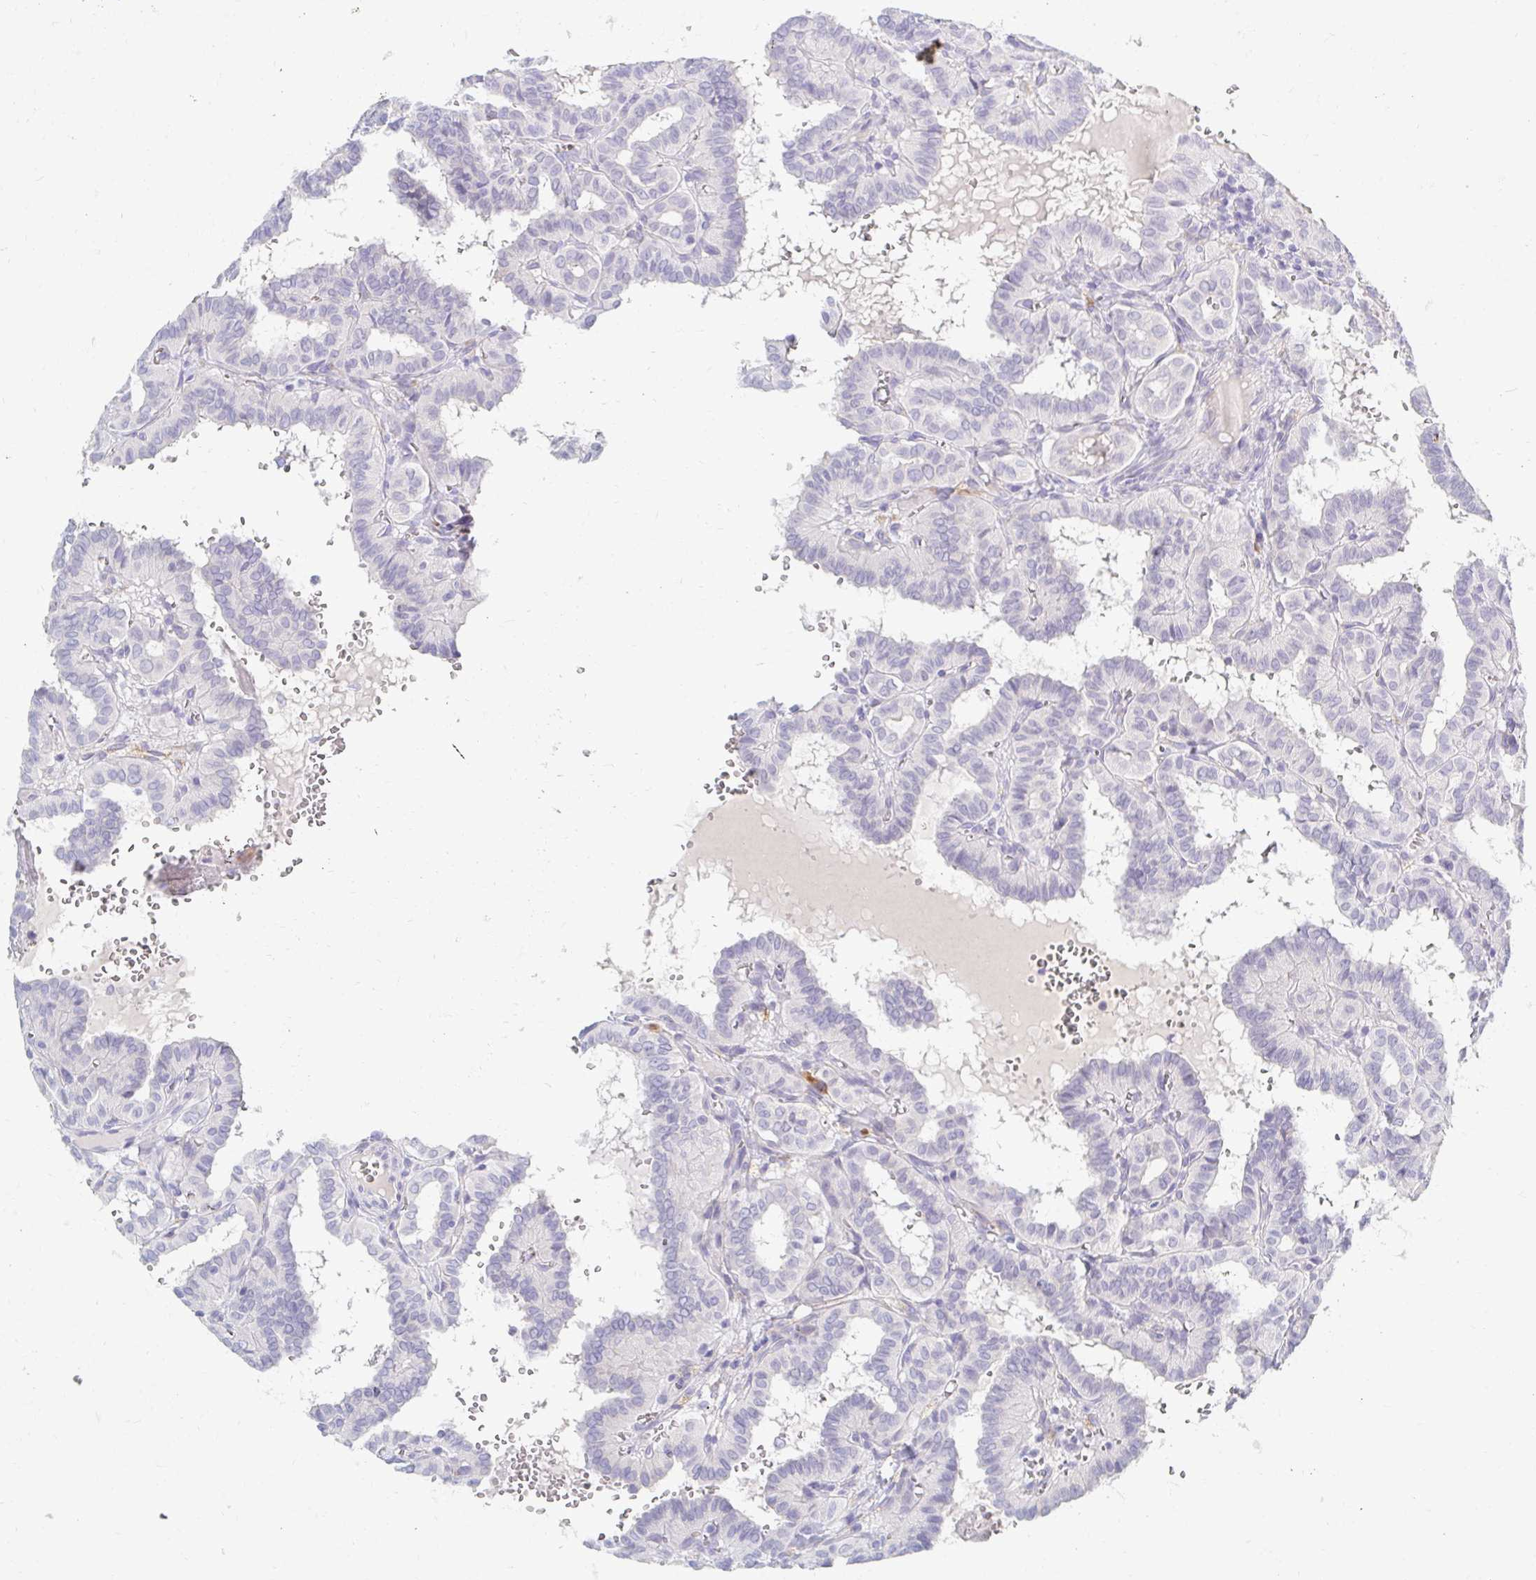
{"staining": {"intensity": "negative", "quantity": "none", "location": "none"}, "tissue": "thyroid cancer", "cell_type": "Tumor cells", "image_type": "cancer", "snomed": [{"axis": "morphology", "description": "Papillary adenocarcinoma, NOS"}, {"axis": "topography", "description": "Thyroid gland"}], "caption": "A histopathology image of human thyroid cancer is negative for staining in tumor cells. (DAB (3,3'-diaminobenzidine) IHC with hematoxylin counter stain).", "gene": "MYLK2", "patient": {"sex": "female", "age": 21}}